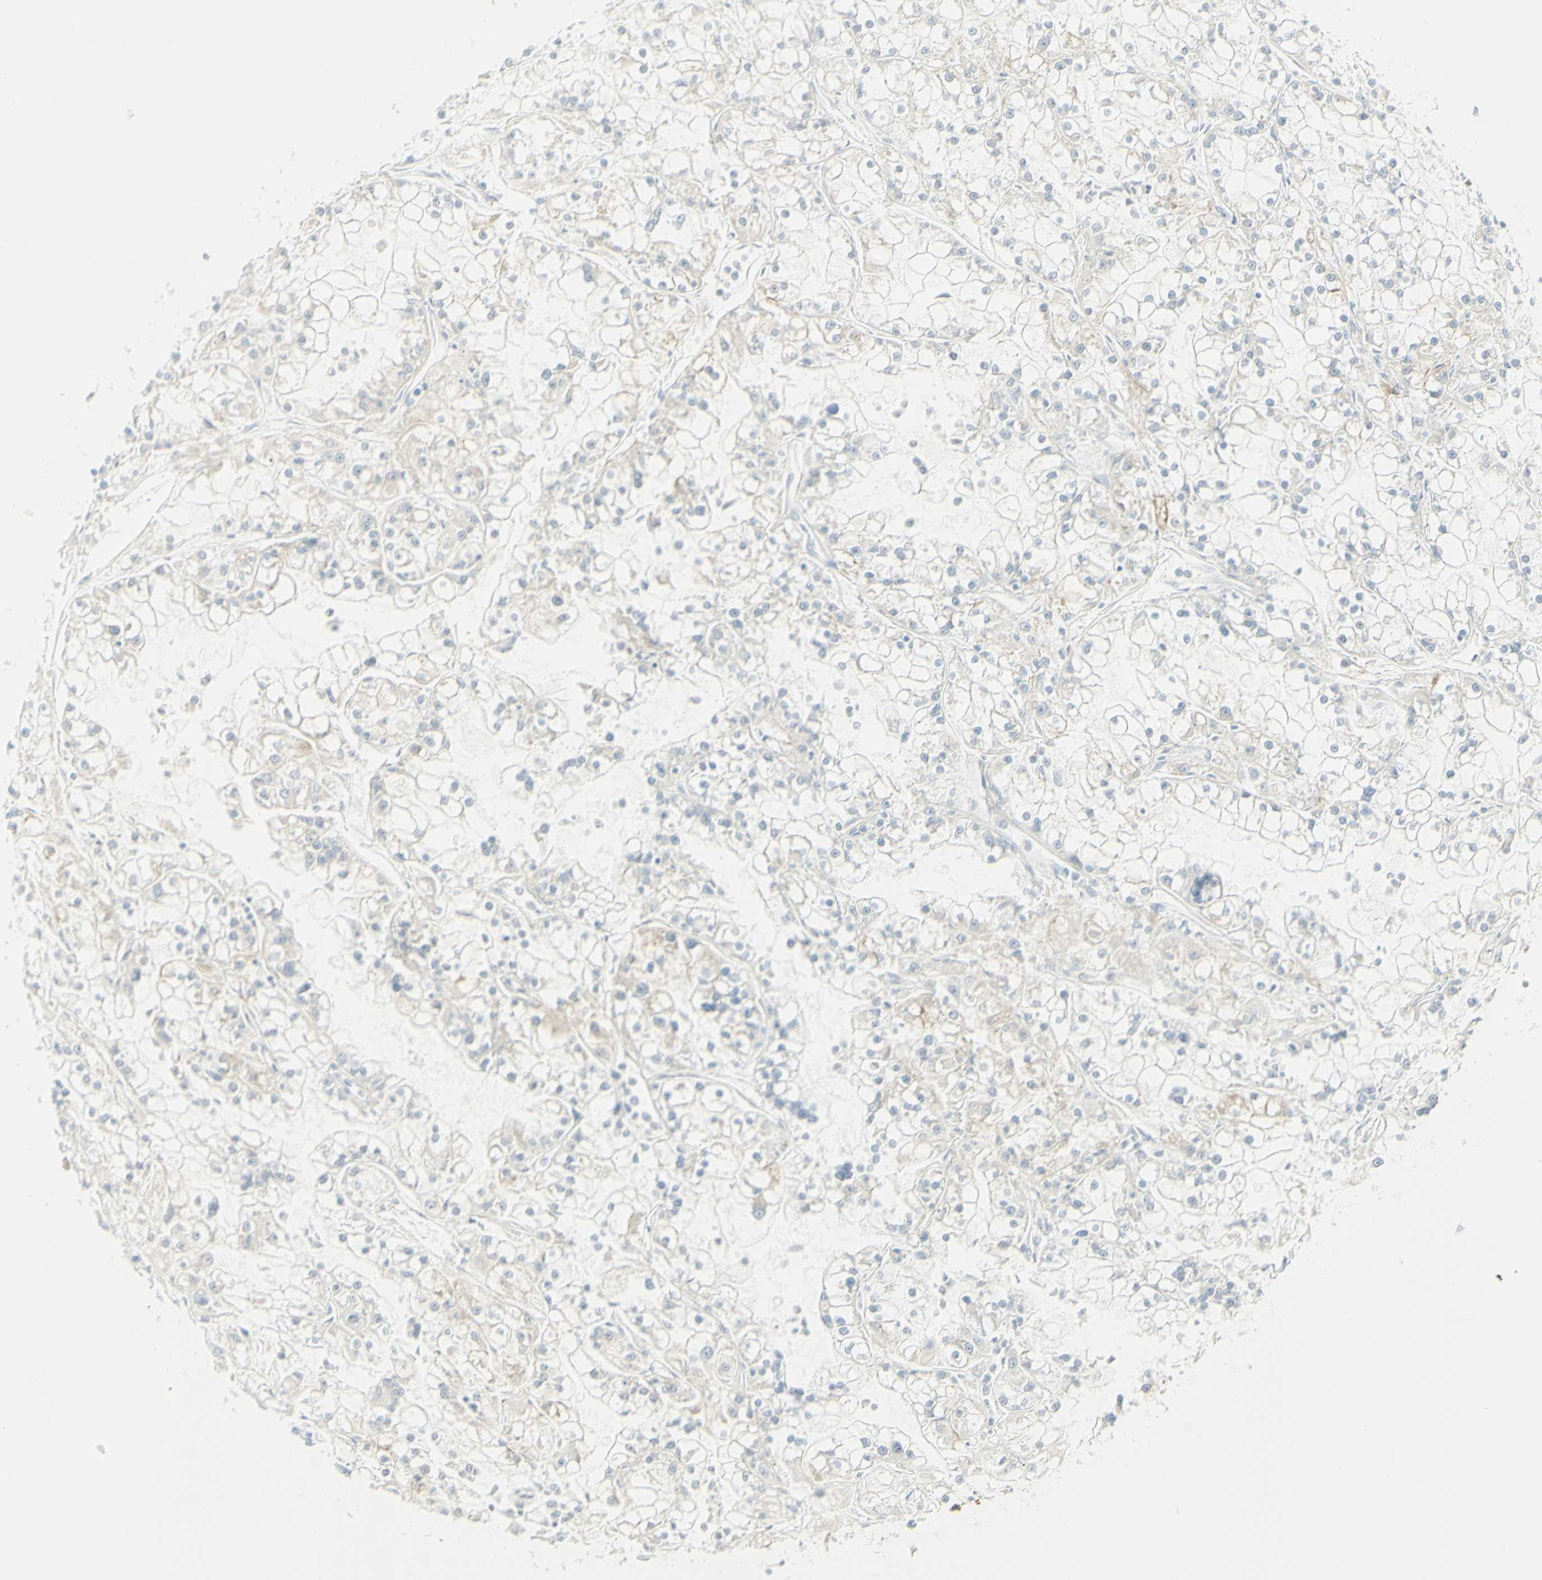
{"staining": {"intensity": "negative", "quantity": "none", "location": "none"}, "tissue": "renal cancer", "cell_type": "Tumor cells", "image_type": "cancer", "snomed": [{"axis": "morphology", "description": "Adenocarcinoma, NOS"}, {"axis": "topography", "description": "Kidney"}], "caption": "This is an IHC micrograph of renal cancer. There is no staining in tumor cells.", "gene": "MDK", "patient": {"sex": "female", "age": 52}}